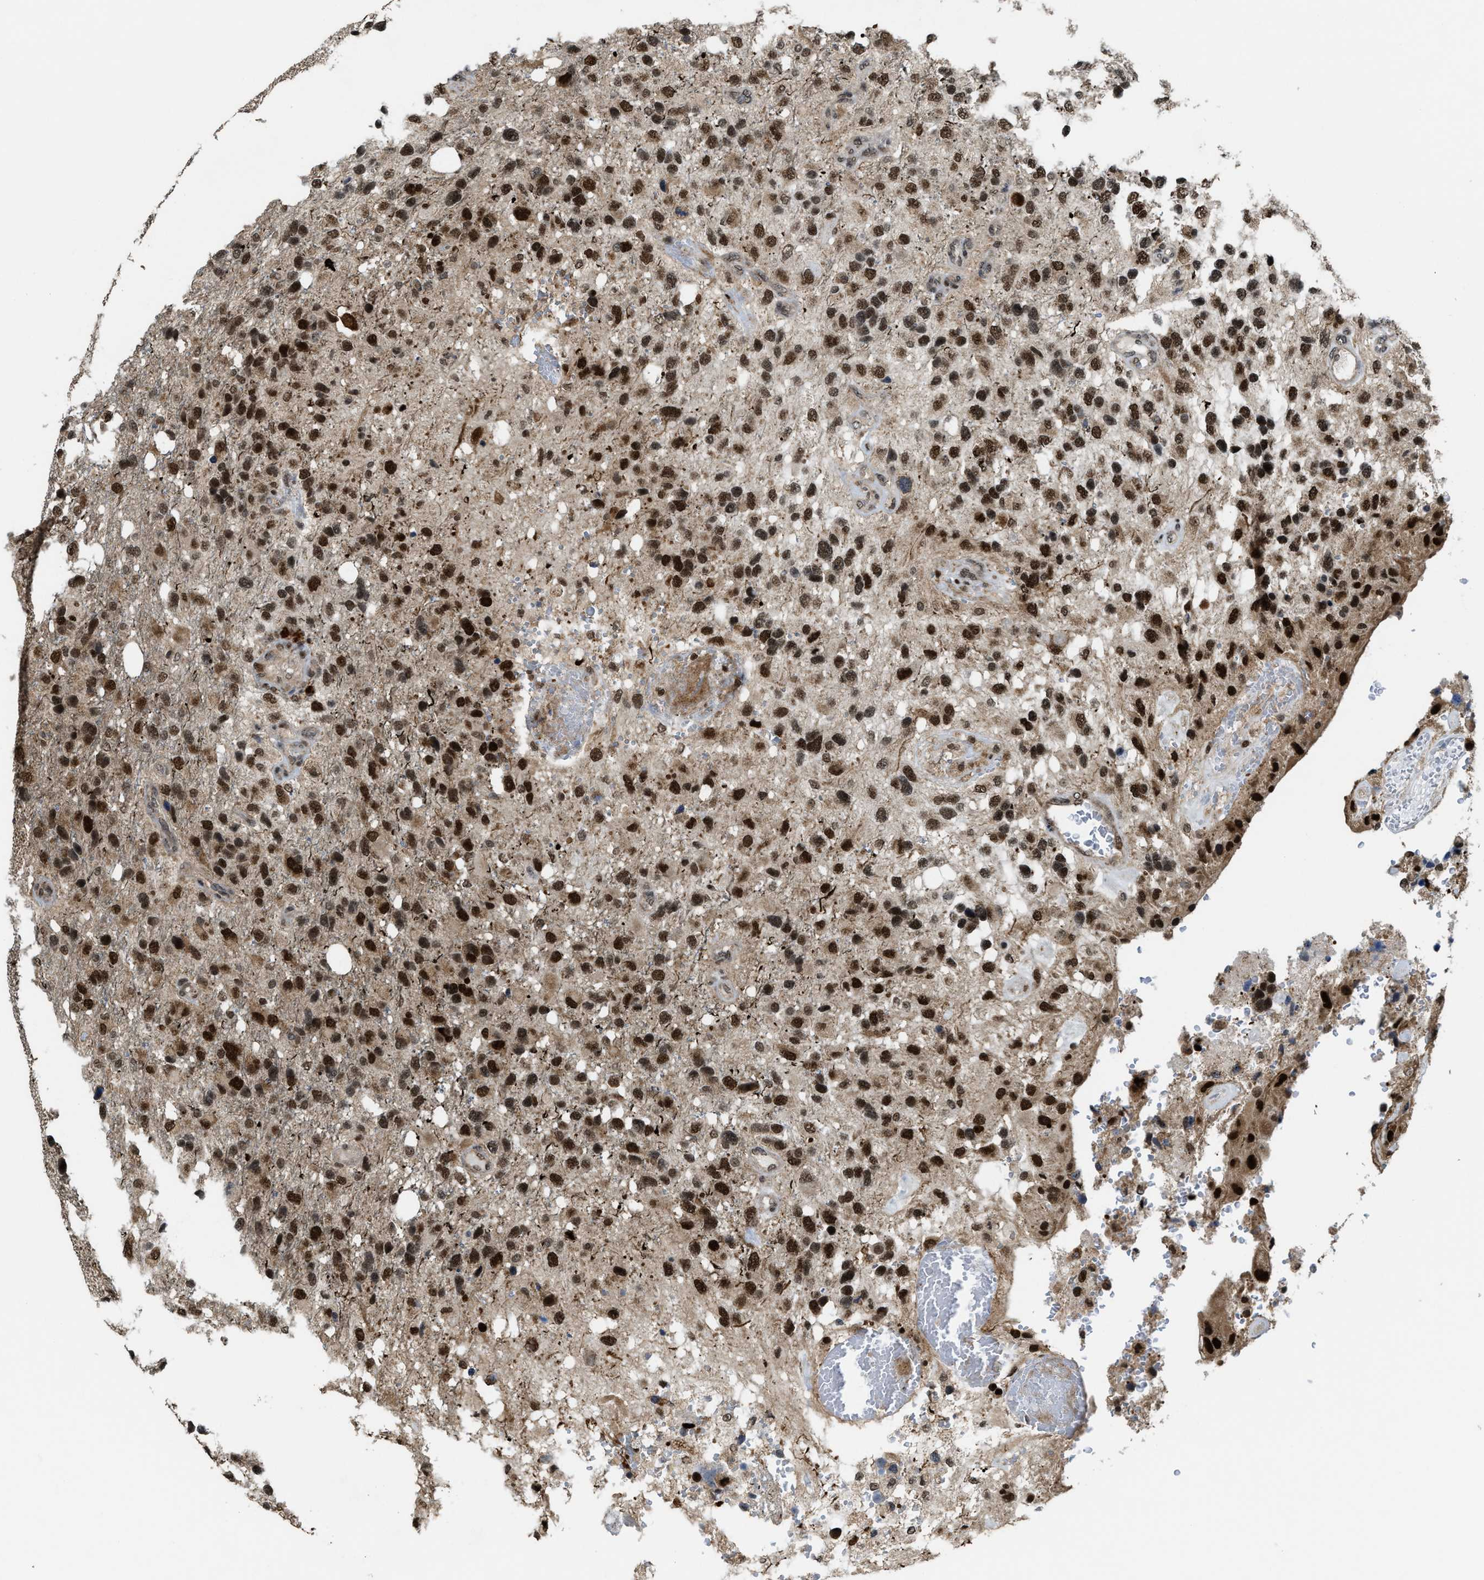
{"staining": {"intensity": "strong", "quantity": ">75%", "location": "nuclear"}, "tissue": "glioma", "cell_type": "Tumor cells", "image_type": "cancer", "snomed": [{"axis": "morphology", "description": "Glioma, malignant, High grade"}, {"axis": "topography", "description": "Brain"}], "caption": "A photomicrograph of glioma stained for a protein demonstrates strong nuclear brown staining in tumor cells.", "gene": "ZNF250", "patient": {"sex": "female", "age": 58}}